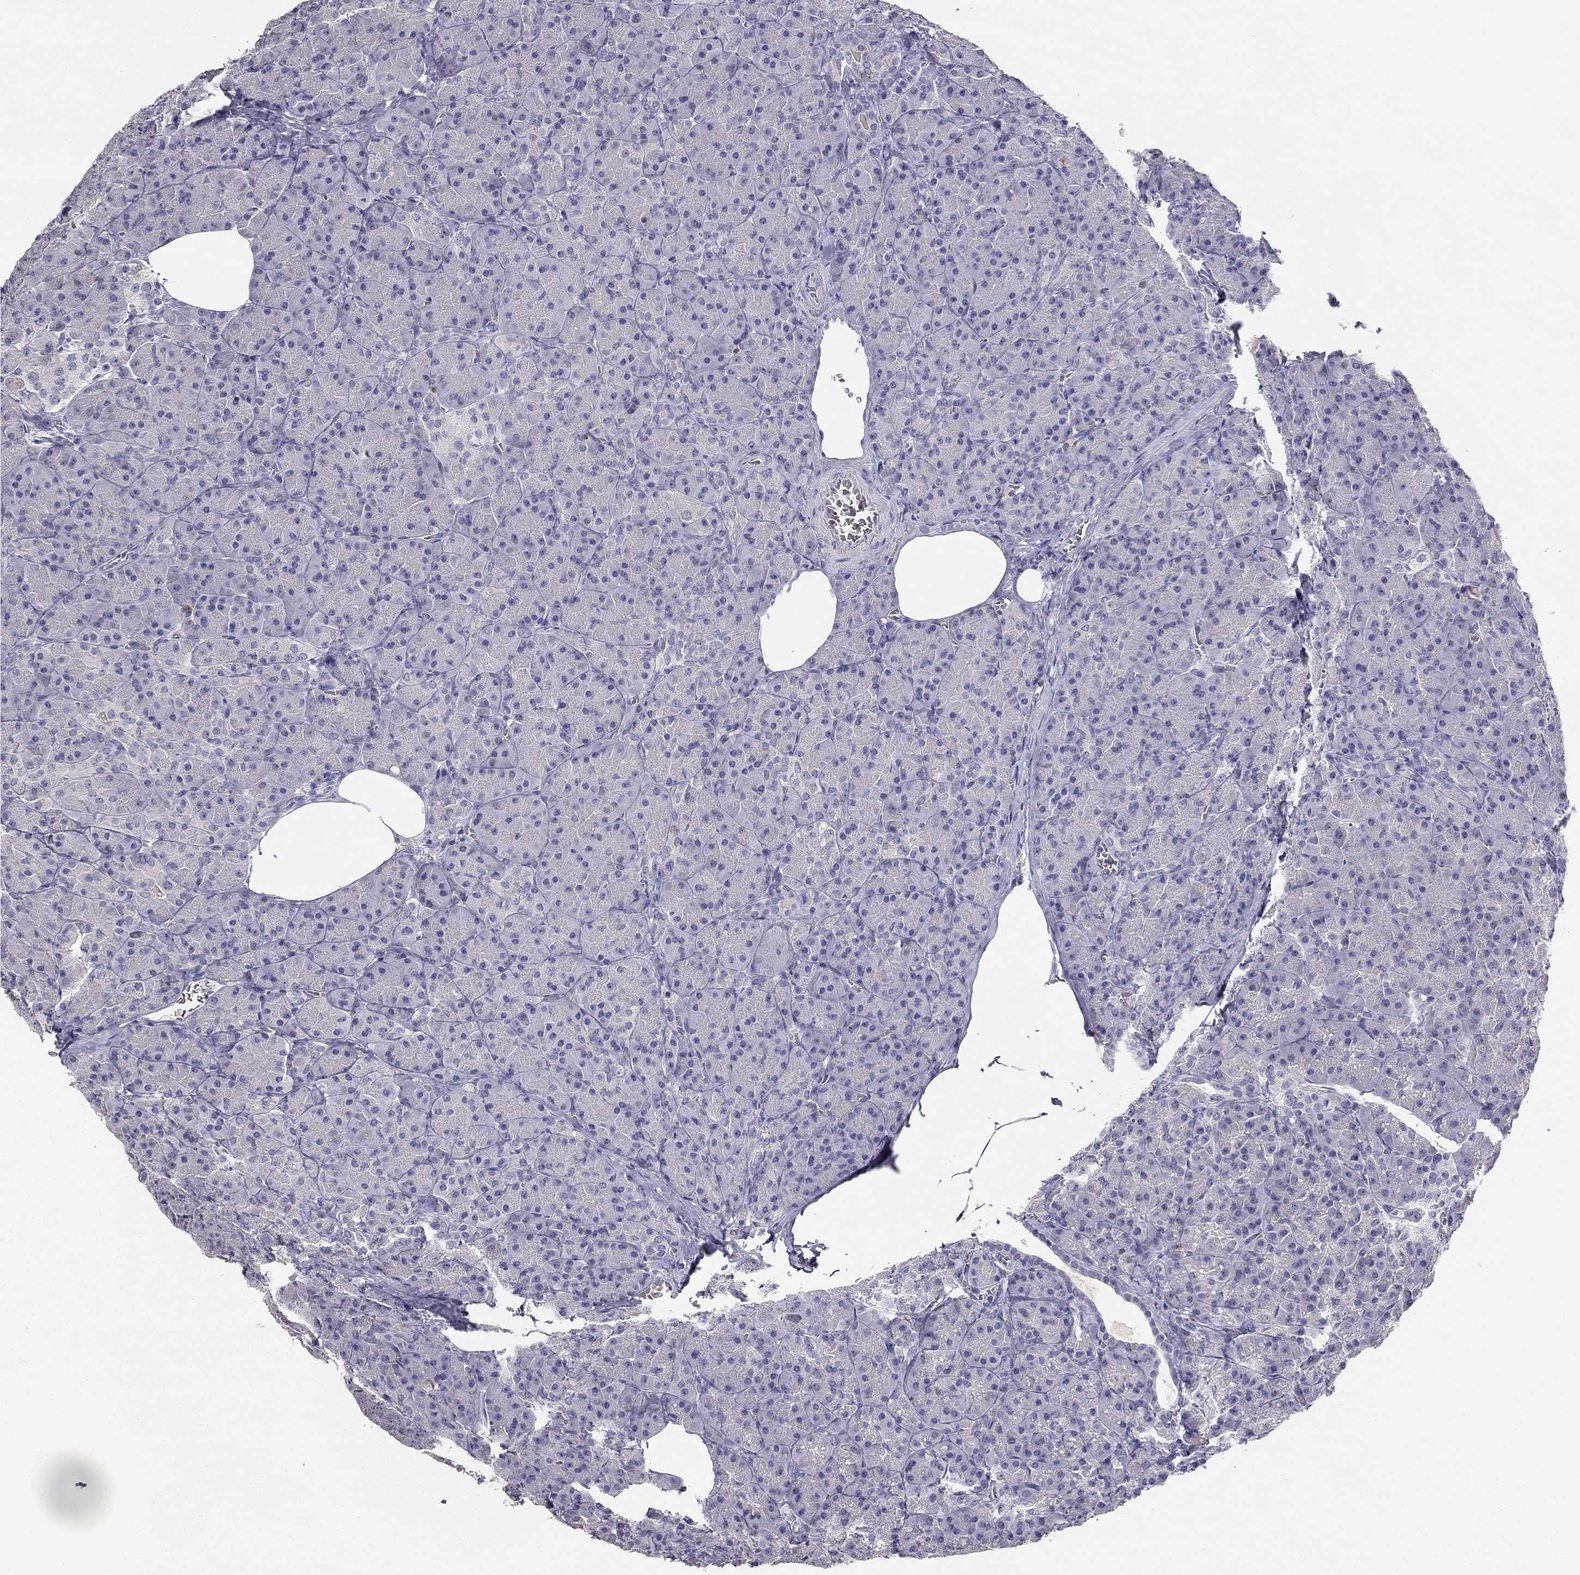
{"staining": {"intensity": "negative", "quantity": "none", "location": "none"}, "tissue": "pancreas", "cell_type": "Exocrine glandular cells", "image_type": "normal", "snomed": [{"axis": "morphology", "description": "Normal tissue, NOS"}, {"axis": "topography", "description": "Pancreas"}], "caption": "Immunohistochemistry (IHC) micrograph of unremarkable pancreas: pancreas stained with DAB (3,3'-diaminobenzidine) shows no significant protein expression in exocrine glandular cells.", "gene": "CALB2", "patient": {"sex": "male", "age": 57}}